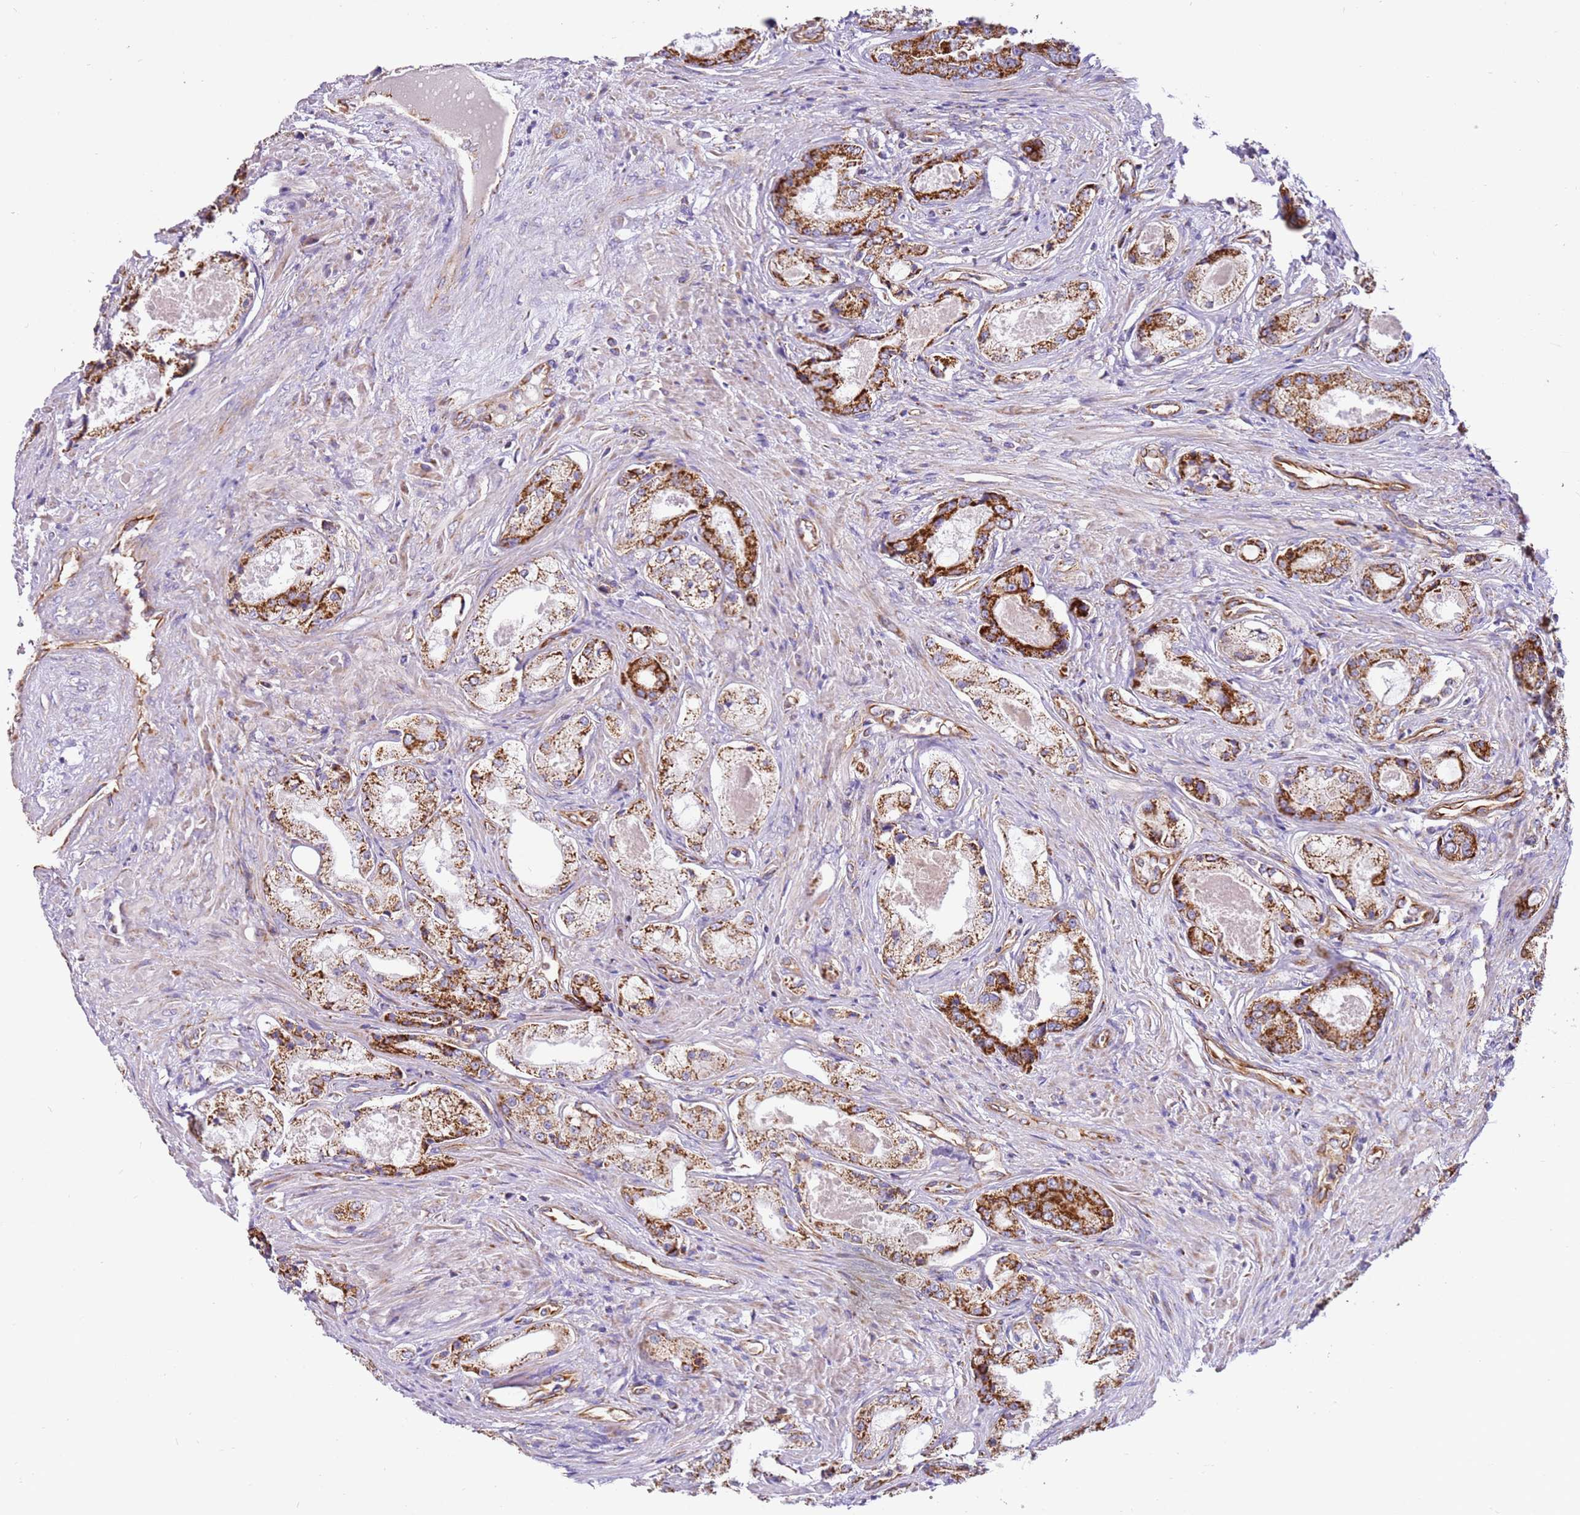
{"staining": {"intensity": "strong", "quantity": "25%-75%", "location": "cytoplasmic/membranous"}, "tissue": "prostate cancer", "cell_type": "Tumor cells", "image_type": "cancer", "snomed": [{"axis": "morphology", "description": "Adenocarcinoma, Low grade"}, {"axis": "topography", "description": "Prostate"}], "caption": "Protein staining of prostate cancer (low-grade adenocarcinoma) tissue demonstrates strong cytoplasmic/membranous positivity in about 25%-75% of tumor cells. (IHC, brightfield microscopy, high magnification).", "gene": "MRPL20", "patient": {"sex": "male", "age": 68}}